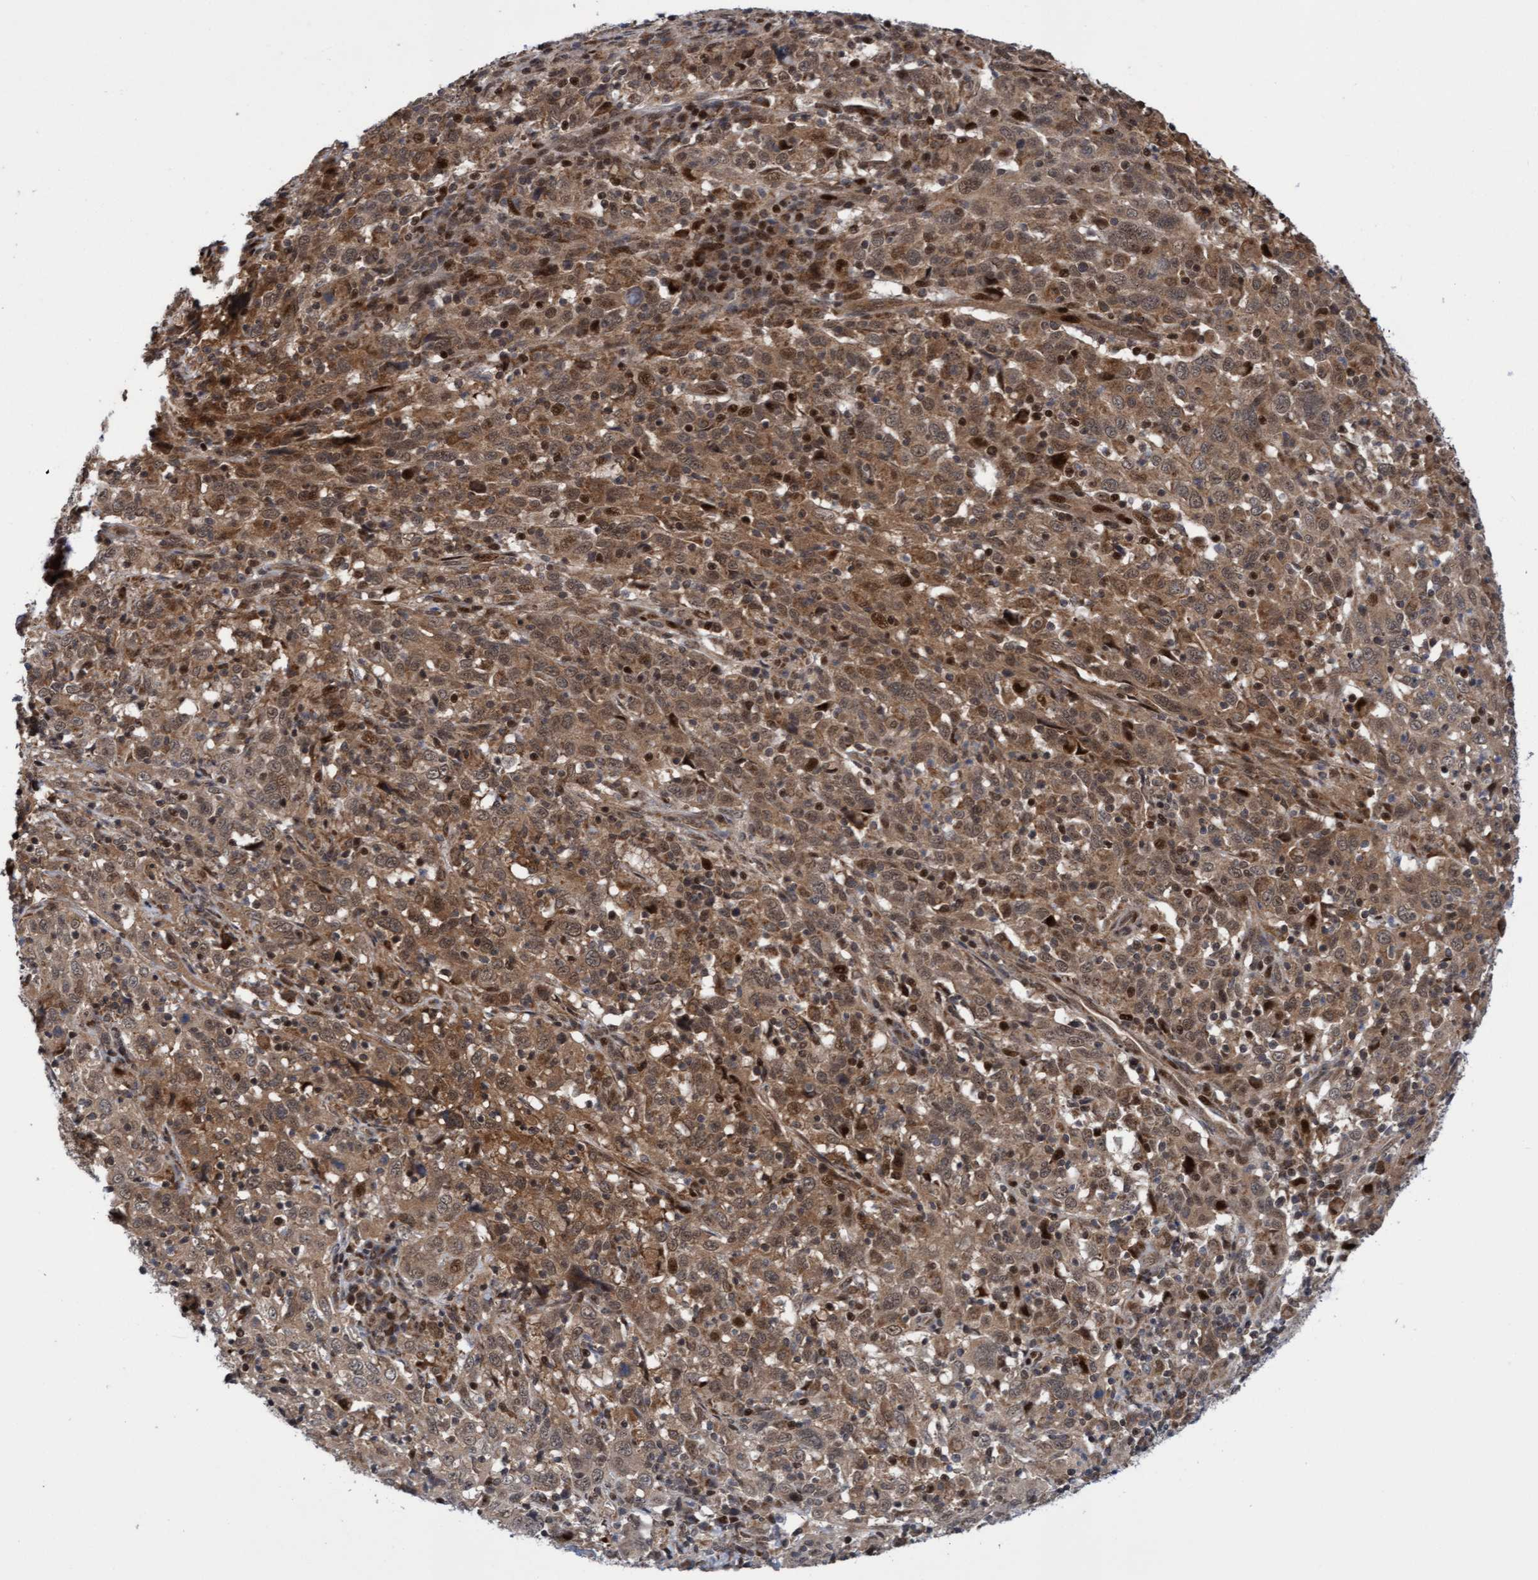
{"staining": {"intensity": "moderate", "quantity": ">75%", "location": "cytoplasmic/membranous,nuclear"}, "tissue": "cervical cancer", "cell_type": "Tumor cells", "image_type": "cancer", "snomed": [{"axis": "morphology", "description": "Squamous cell carcinoma, NOS"}, {"axis": "topography", "description": "Cervix"}], "caption": "This photomicrograph demonstrates cervical cancer (squamous cell carcinoma) stained with immunohistochemistry to label a protein in brown. The cytoplasmic/membranous and nuclear of tumor cells show moderate positivity for the protein. Nuclei are counter-stained blue.", "gene": "ITFG1", "patient": {"sex": "female", "age": 46}}